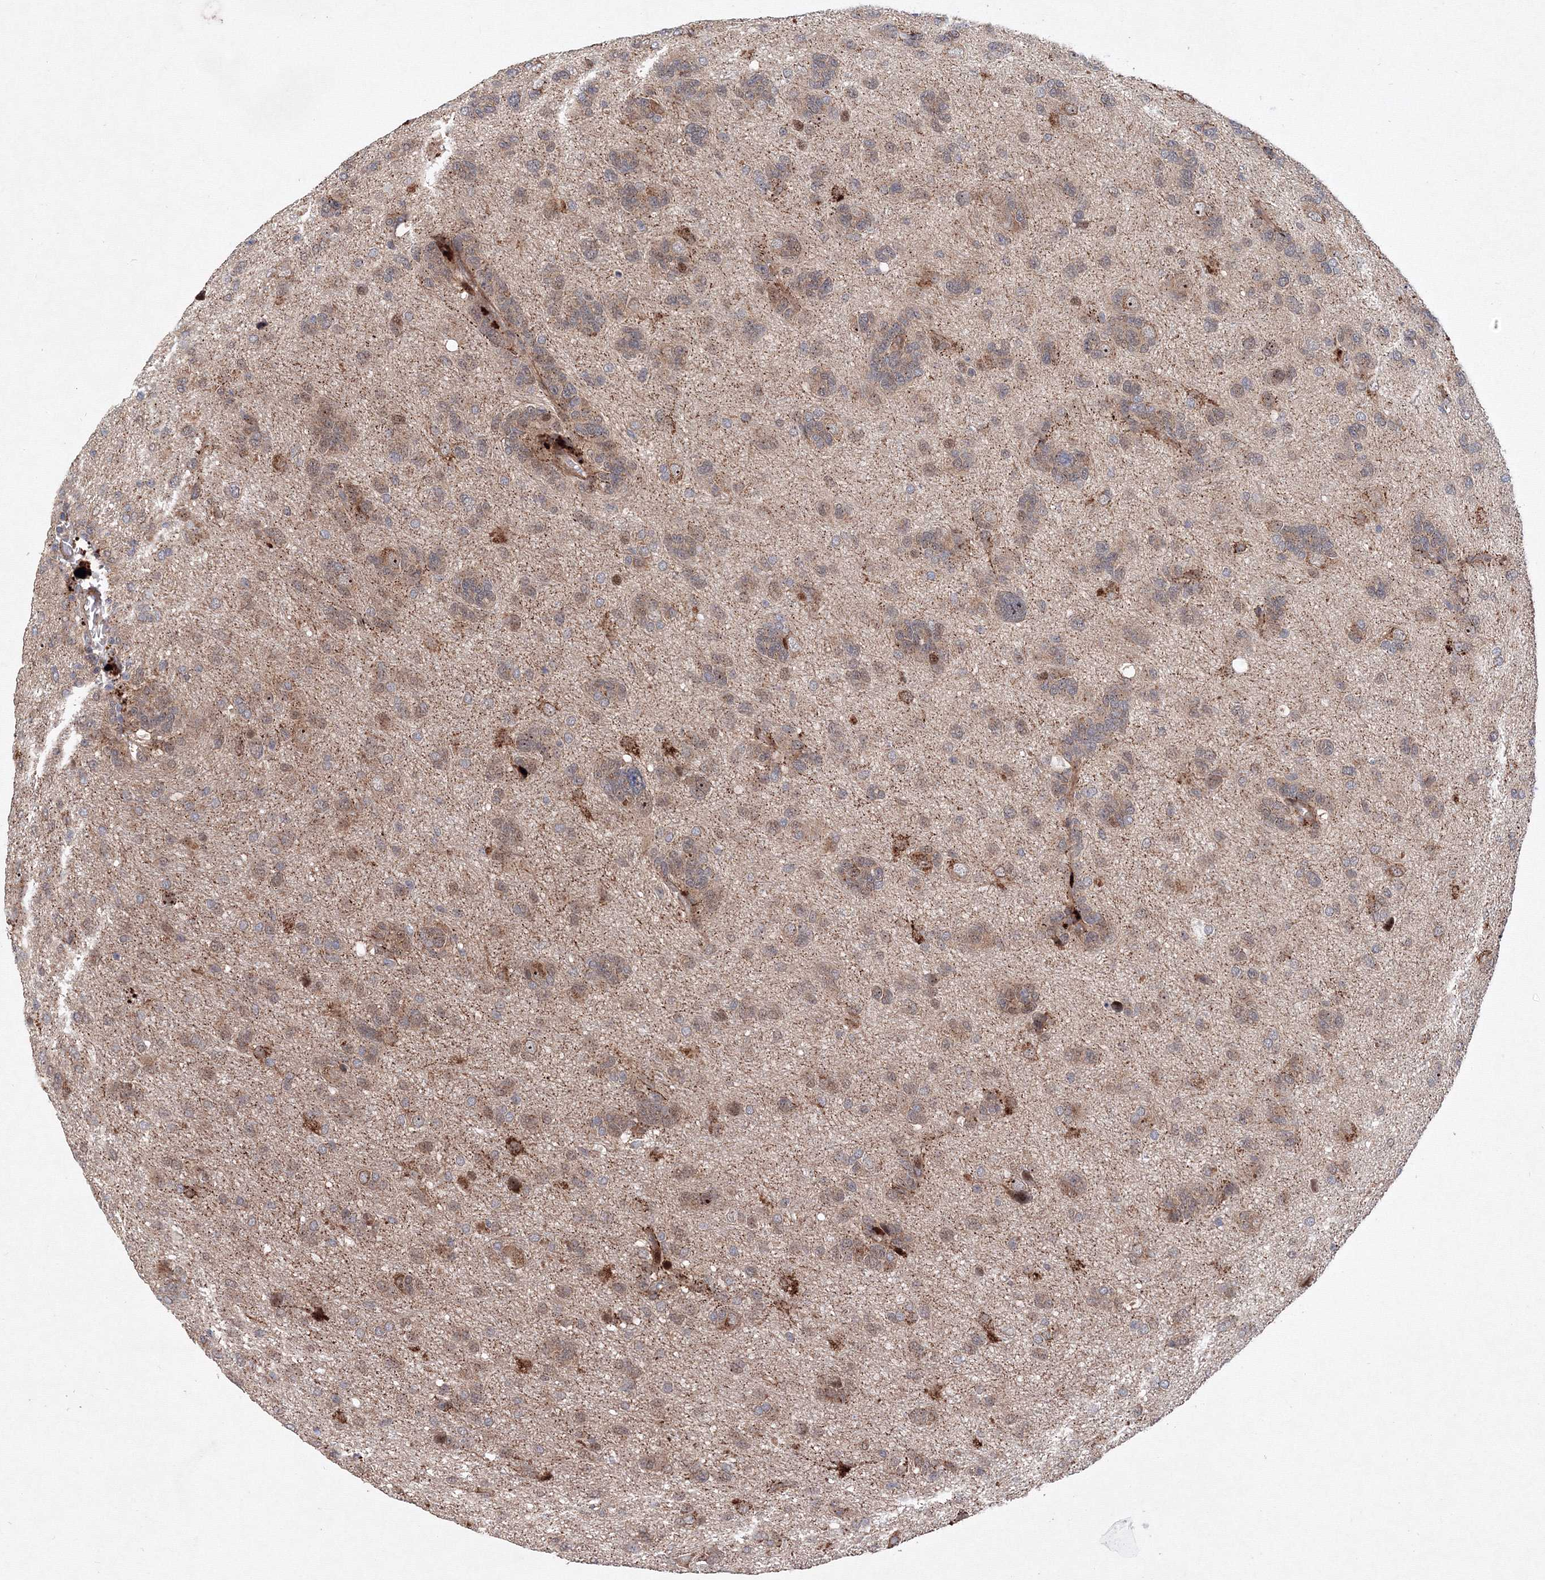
{"staining": {"intensity": "moderate", "quantity": "25%-75%", "location": "cytoplasmic/membranous,nuclear"}, "tissue": "glioma", "cell_type": "Tumor cells", "image_type": "cancer", "snomed": [{"axis": "morphology", "description": "Glioma, malignant, High grade"}, {"axis": "topography", "description": "Brain"}], "caption": "Immunohistochemical staining of glioma reveals moderate cytoplasmic/membranous and nuclear protein positivity in approximately 25%-75% of tumor cells. The staining was performed using DAB (3,3'-diaminobenzidine) to visualize the protein expression in brown, while the nuclei were stained in blue with hematoxylin (Magnification: 20x).", "gene": "ANKAR", "patient": {"sex": "female", "age": 59}}